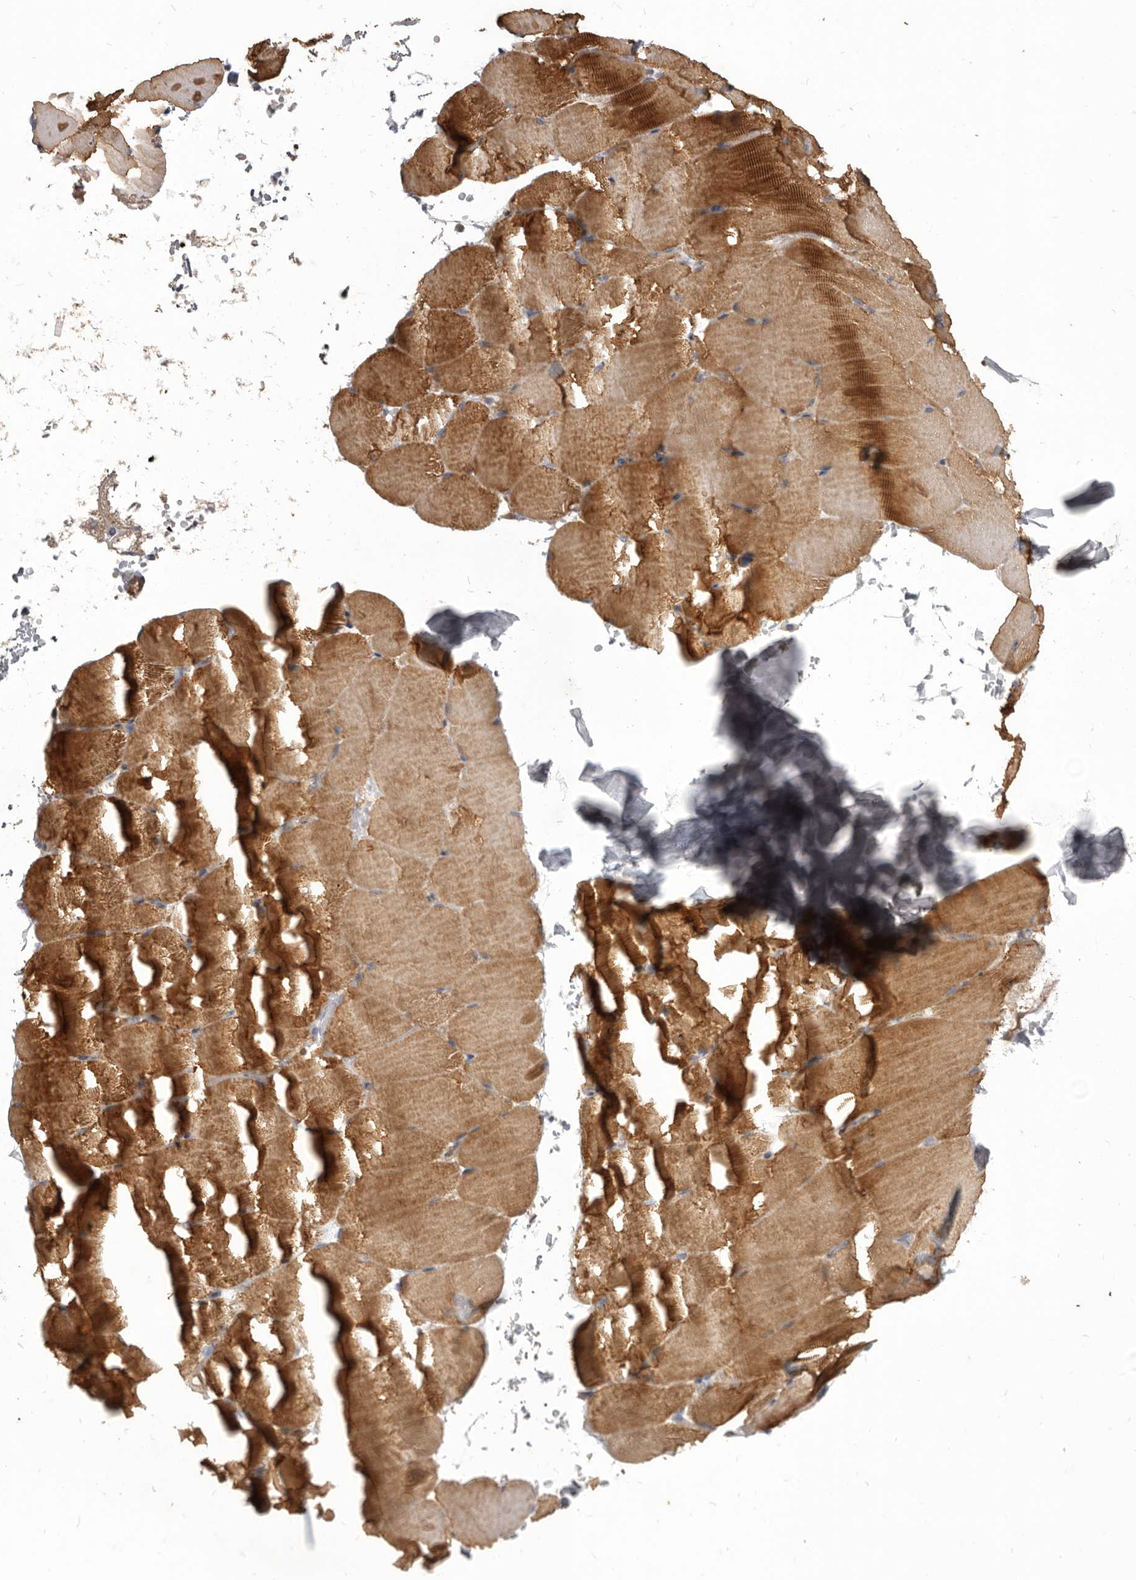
{"staining": {"intensity": "strong", "quantity": "25%-75%", "location": "cytoplasmic/membranous"}, "tissue": "skeletal muscle", "cell_type": "Myocytes", "image_type": "normal", "snomed": [{"axis": "morphology", "description": "Normal tissue, NOS"}, {"axis": "topography", "description": "Skeletal muscle"}, {"axis": "topography", "description": "Parathyroid gland"}], "caption": "Approximately 25%-75% of myocytes in normal human skeletal muscle reveal strong cytoplasmic/membranous protein positivity as visualized by brown immunohistochemical staining.", "gene": "VPS45", "patient": {"sex": "female", "age": 37}}